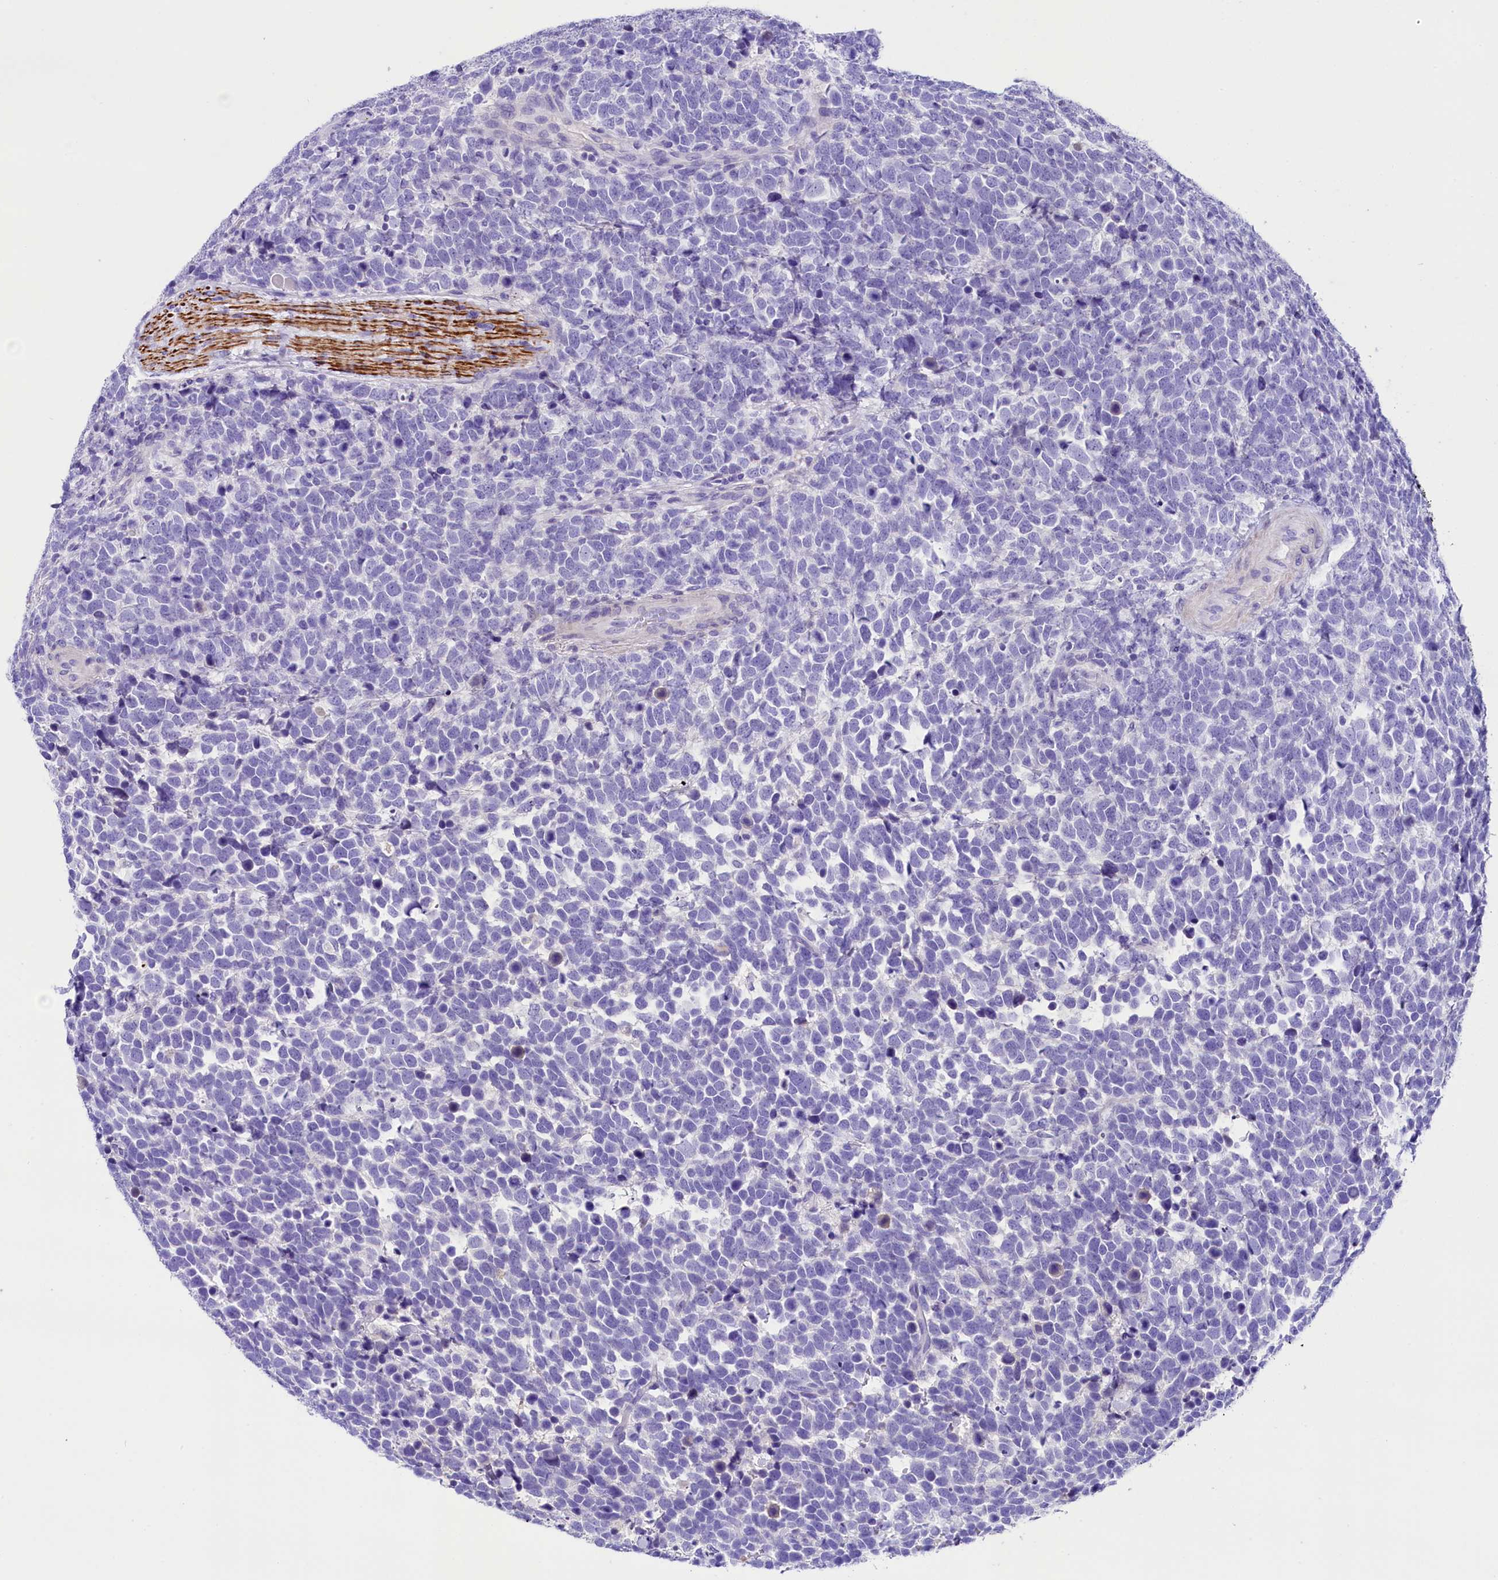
{"staining": {"intensity": "negative", "quantity": "none", "location": "none"}, "tissue": "urothelial cancer", "cell_type": "Tumor cells", "image_type": "cancer", "snomed": [{"axis": "morphology", "description": "Urothelial carcinoma, High grade"}, {"axis": "topography", "description": "Urinary bladder"}], "caption": "Tumor cells are negative for protein expression in human urothelial carcinoma (high-grade). (Immunohistochemistry (ihc), brightfield microscopy, high magnification).", "gene": "SKIDA1", "patient": {"sex": "female", "age": 82}}